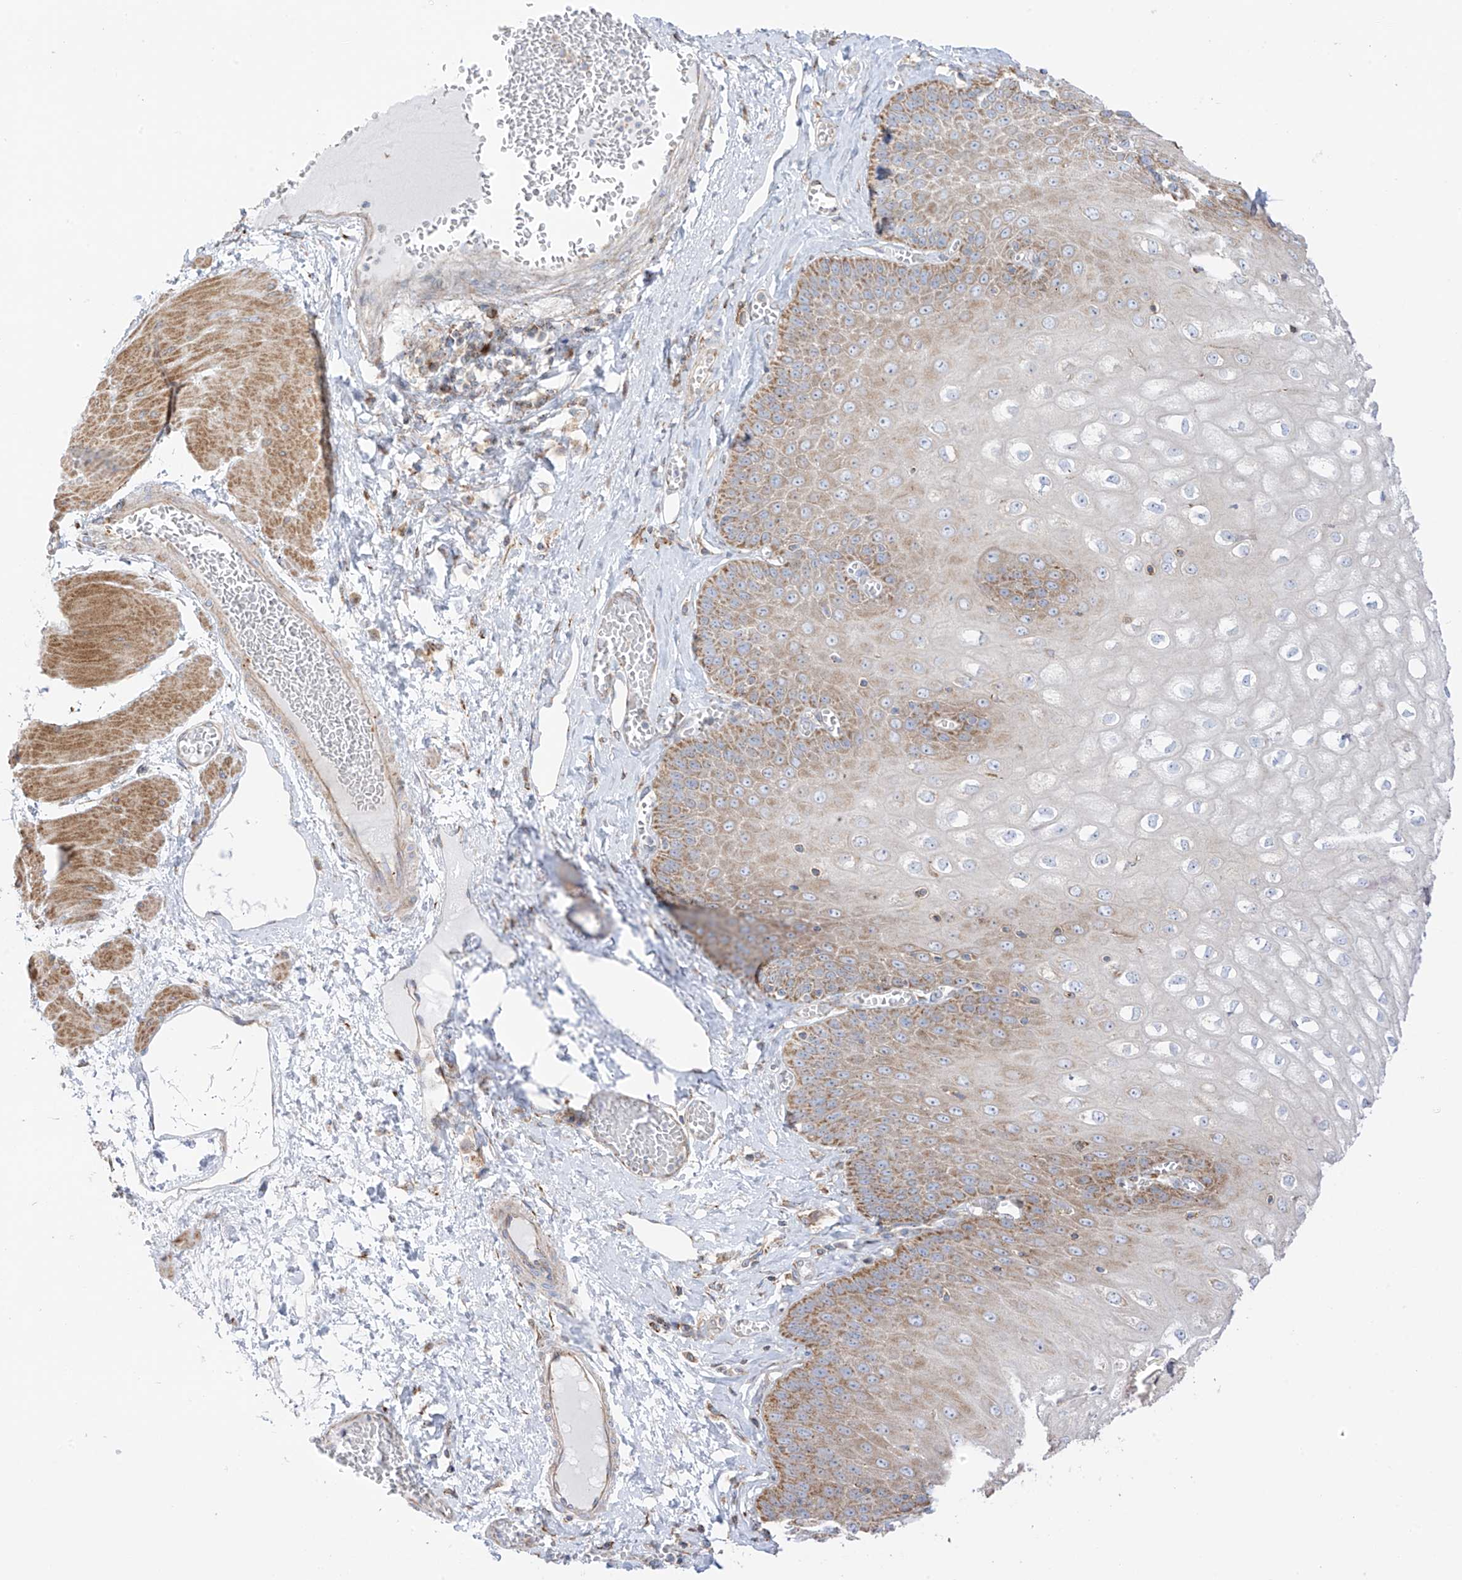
{"staining": {"intensity": "moderate", "quantity": ">75%", "location": "cytoplasmic/membranous"}, "tissue": "esophagus", "cell_type": "Squamous epithelial cells", "image_type": "normal", "snomed": [{"axis": "morphology", "description": "Normal tissue, NOS"}, {"axis": "topography", "description": "Esophagus"}], "caption": "High-magnification brightfield microscopy of benign esophagus stained with DAB (3,3'-diaminobenzidine) (brown) and counterstained with hematoxylin (blue). squamous epithelial cells exhibit moderate cytoplasmic/membranous expression is identified in approximately>75% of cells.", "gene": "XKR3", "patient": {"sex": "male", "age": 60}}